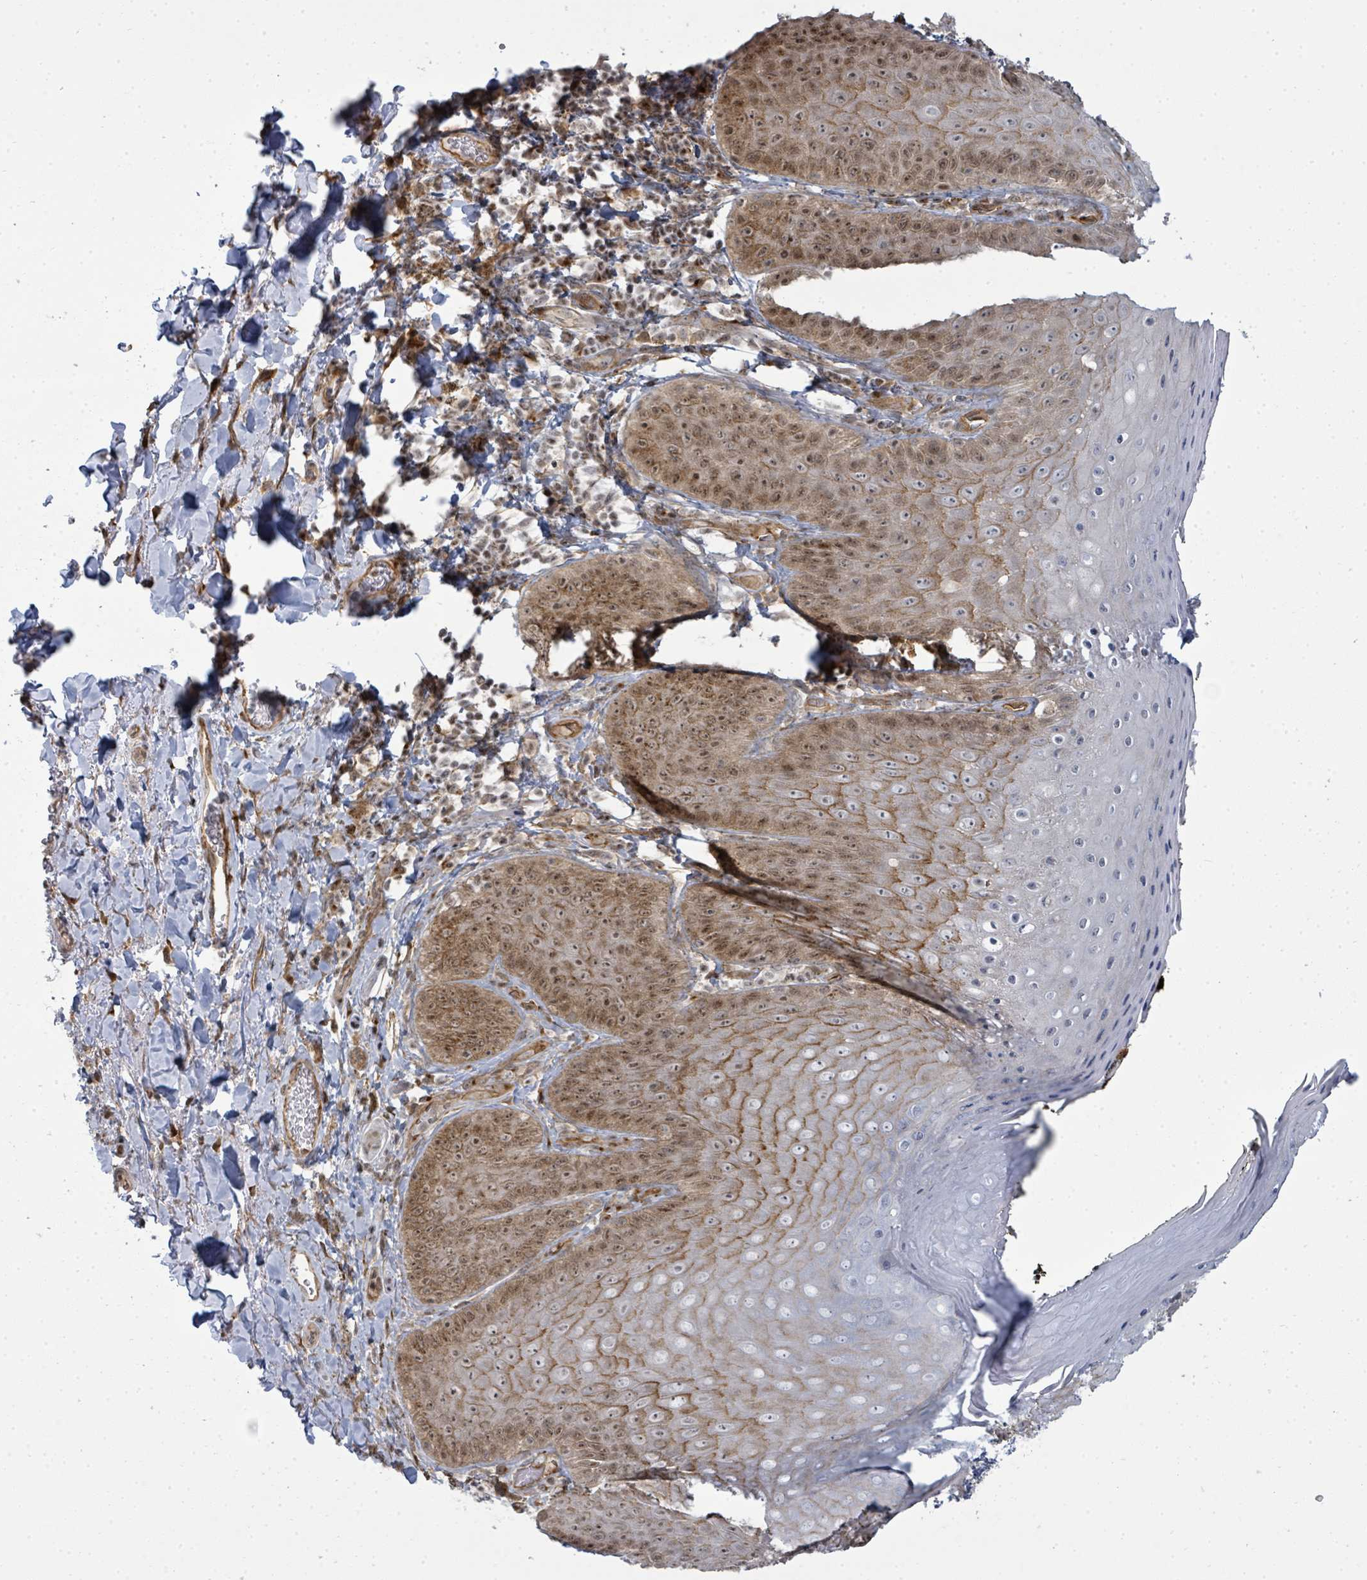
{"staining": {"intensity": "moderate", "quantity": "25%-75%", "location": "cytoplasmic/membranous,nuclear"}, "tissue": "skin", "cell_type": "Epidermal cells", "image_type": "normal", "snomed": [{"axis": "morphology", "description": "Normal tissue, NOS"}, {"axis": "topography", "description": "Anal"}, {"axis": "topography", "description": "Peripheral nerve tissue"}], "caption": "The histopathology image reveals staining of normal skin, revealing moderate cytoplasmic/membranous,nuclear protein positivity (brown color) within epidermal cells. (DAB IHC, brown staining for protein, blue staining for nuclei).", "gene": "PSMG2", "patient": {"sex": "male", "age": 53}}